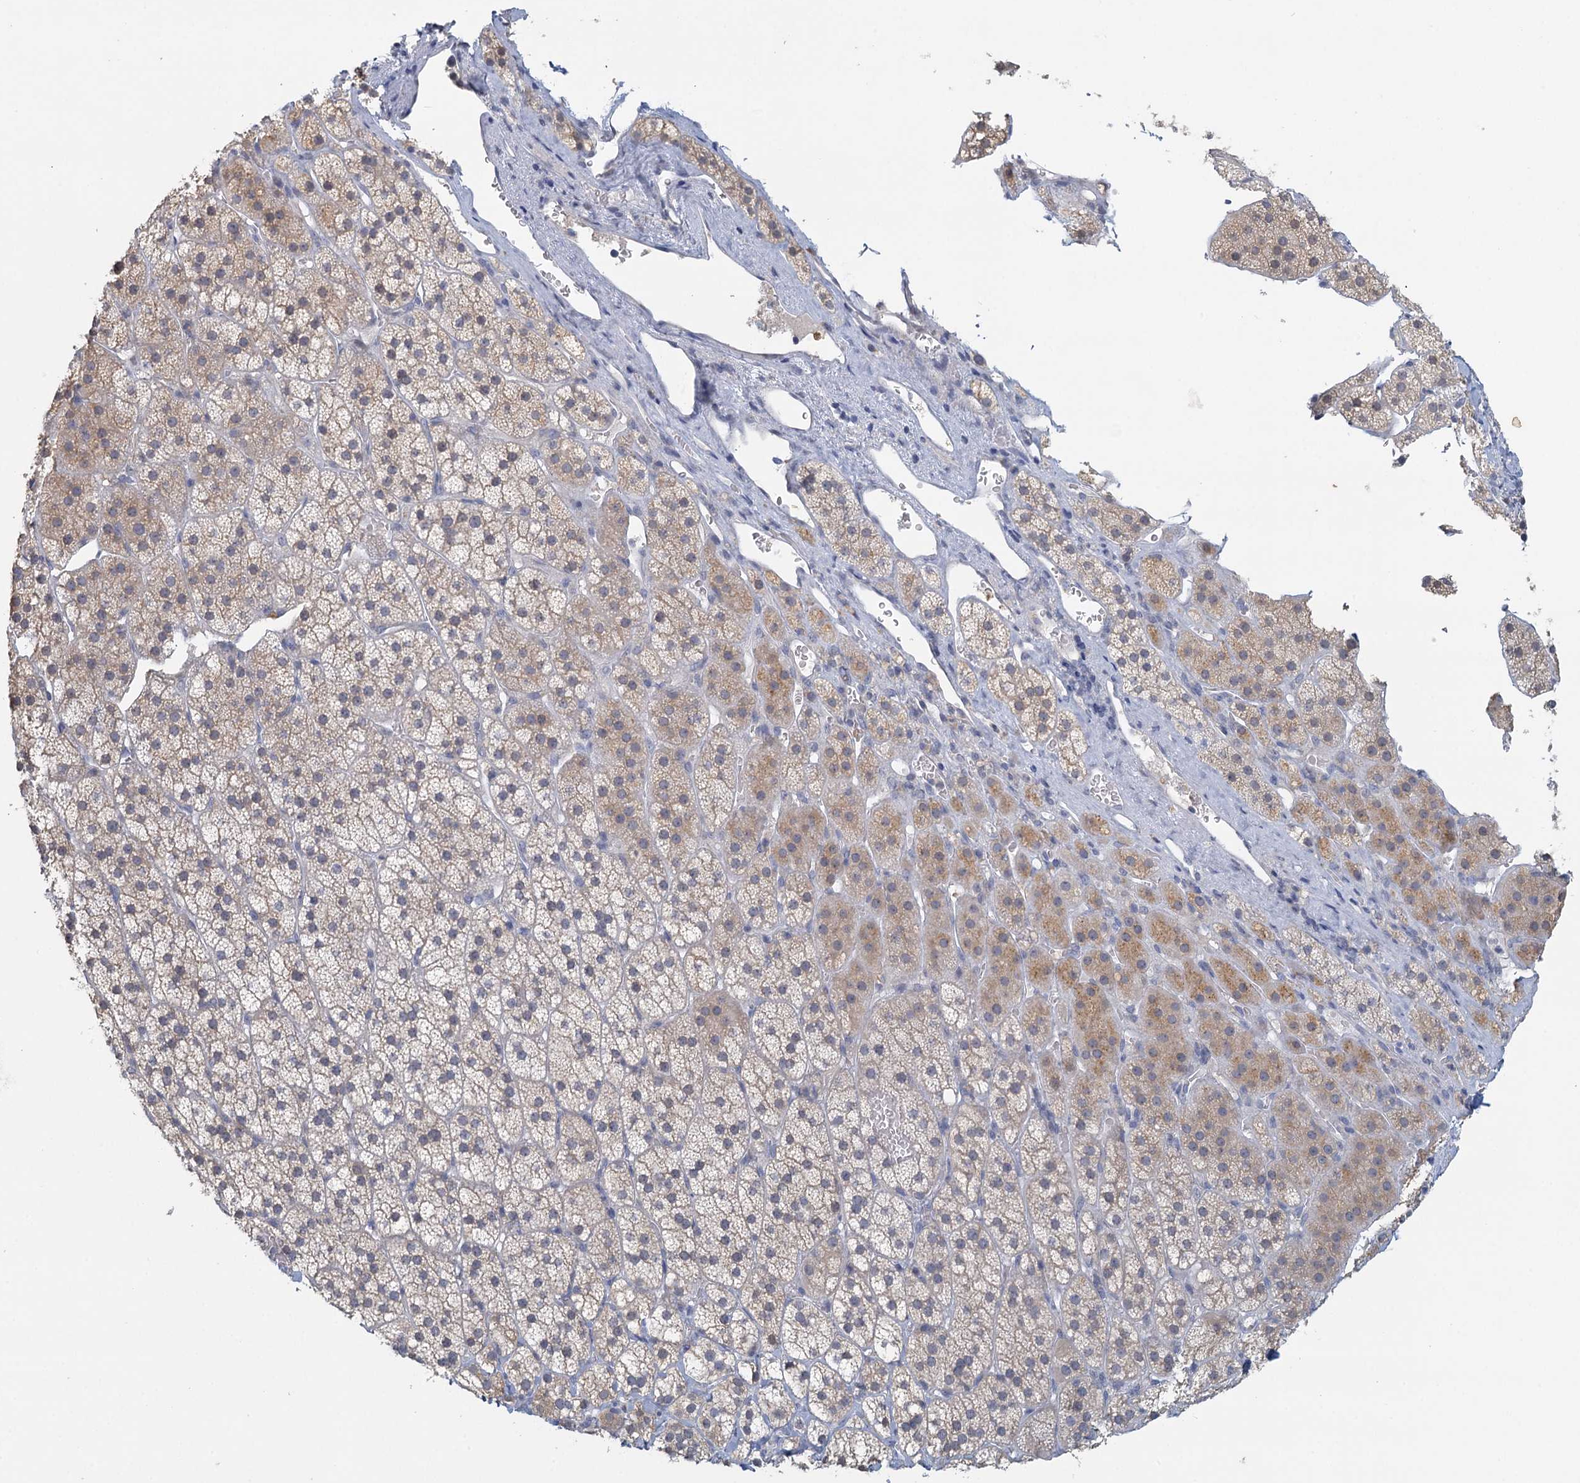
{"staining": {"intensity": "weak", "quantity": "25%-75%", "location": "cytoplasmic/membranous"}, "tissue": "adrenal gland", "cell_type": "Glandular cells", "image_type": "normal", "snomed": [{"axis": "morphology", "description": "Normal tissue, NOS"}, {"axis": "topography", "description": "Adrenal gland"}], "caption": "Adrenal gland stained with a brown dye shows weak cytoplasmic/membranous positive staining in approximately 25%-75% of glandular cells.", "gene": "MYO7B", "patient": {"sex": "female", "age": 44}}